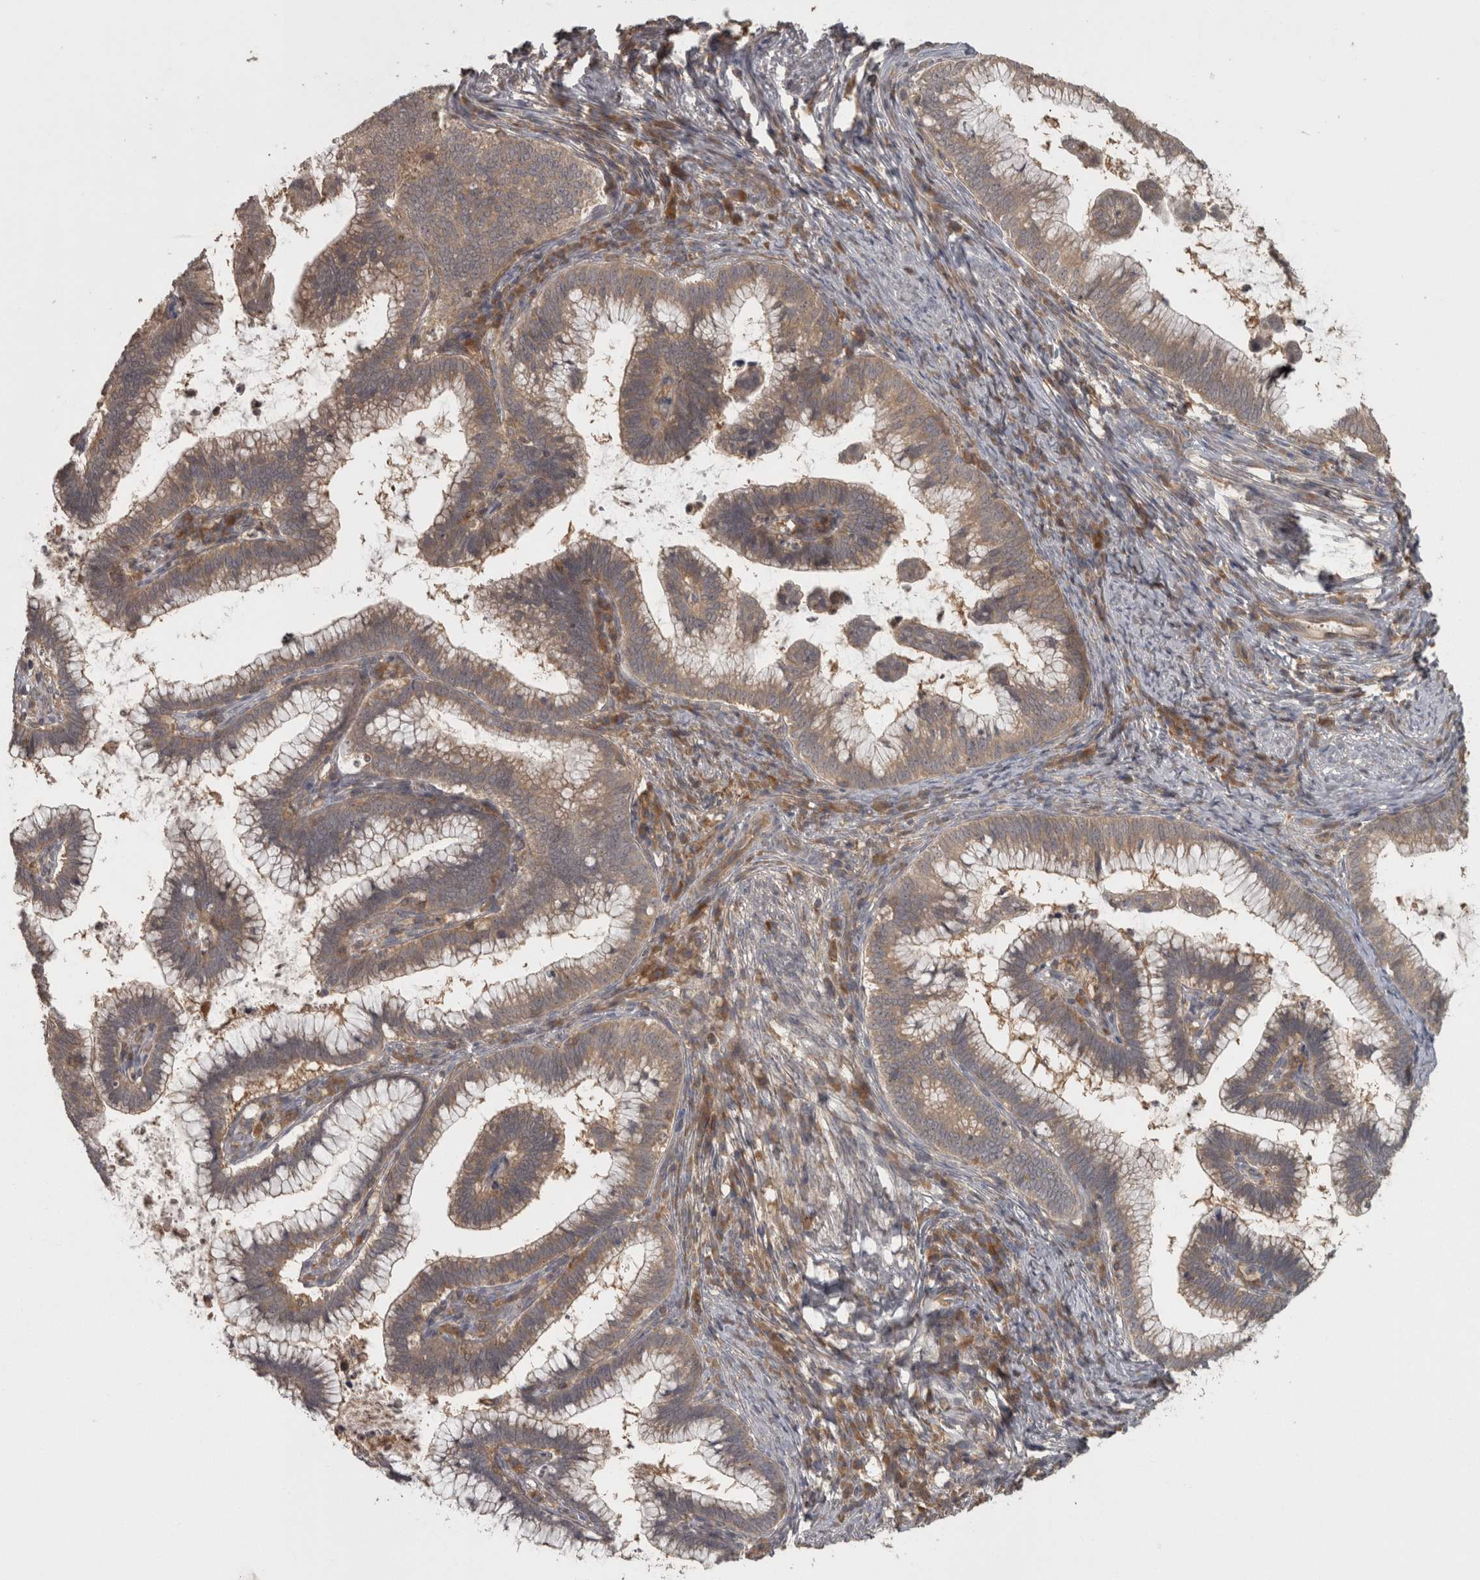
{"staining": {"intensity": "weak", "quantity": ">75%", "location": "cytoplasmic/membranous"}, "tissue": "cervical cancer", "cell_type": "Tumor cells", "image_type": "cancer", "snomed": [{"axis": "morphology", "description": "Adenocarcinoma, NOS"}, {"axis": "topography", "description": "Cervix"}], "caption": "An immunohistochemistry micrograph of neoplastic tissue is shown. Protein staining in brown highlights weak cytoplasmic/membranous positivity in cervical cancer (adenocarcinoma) within tumor cells.", "gene": "MICU3", "patient": {"sex": "female", "age": 36}}